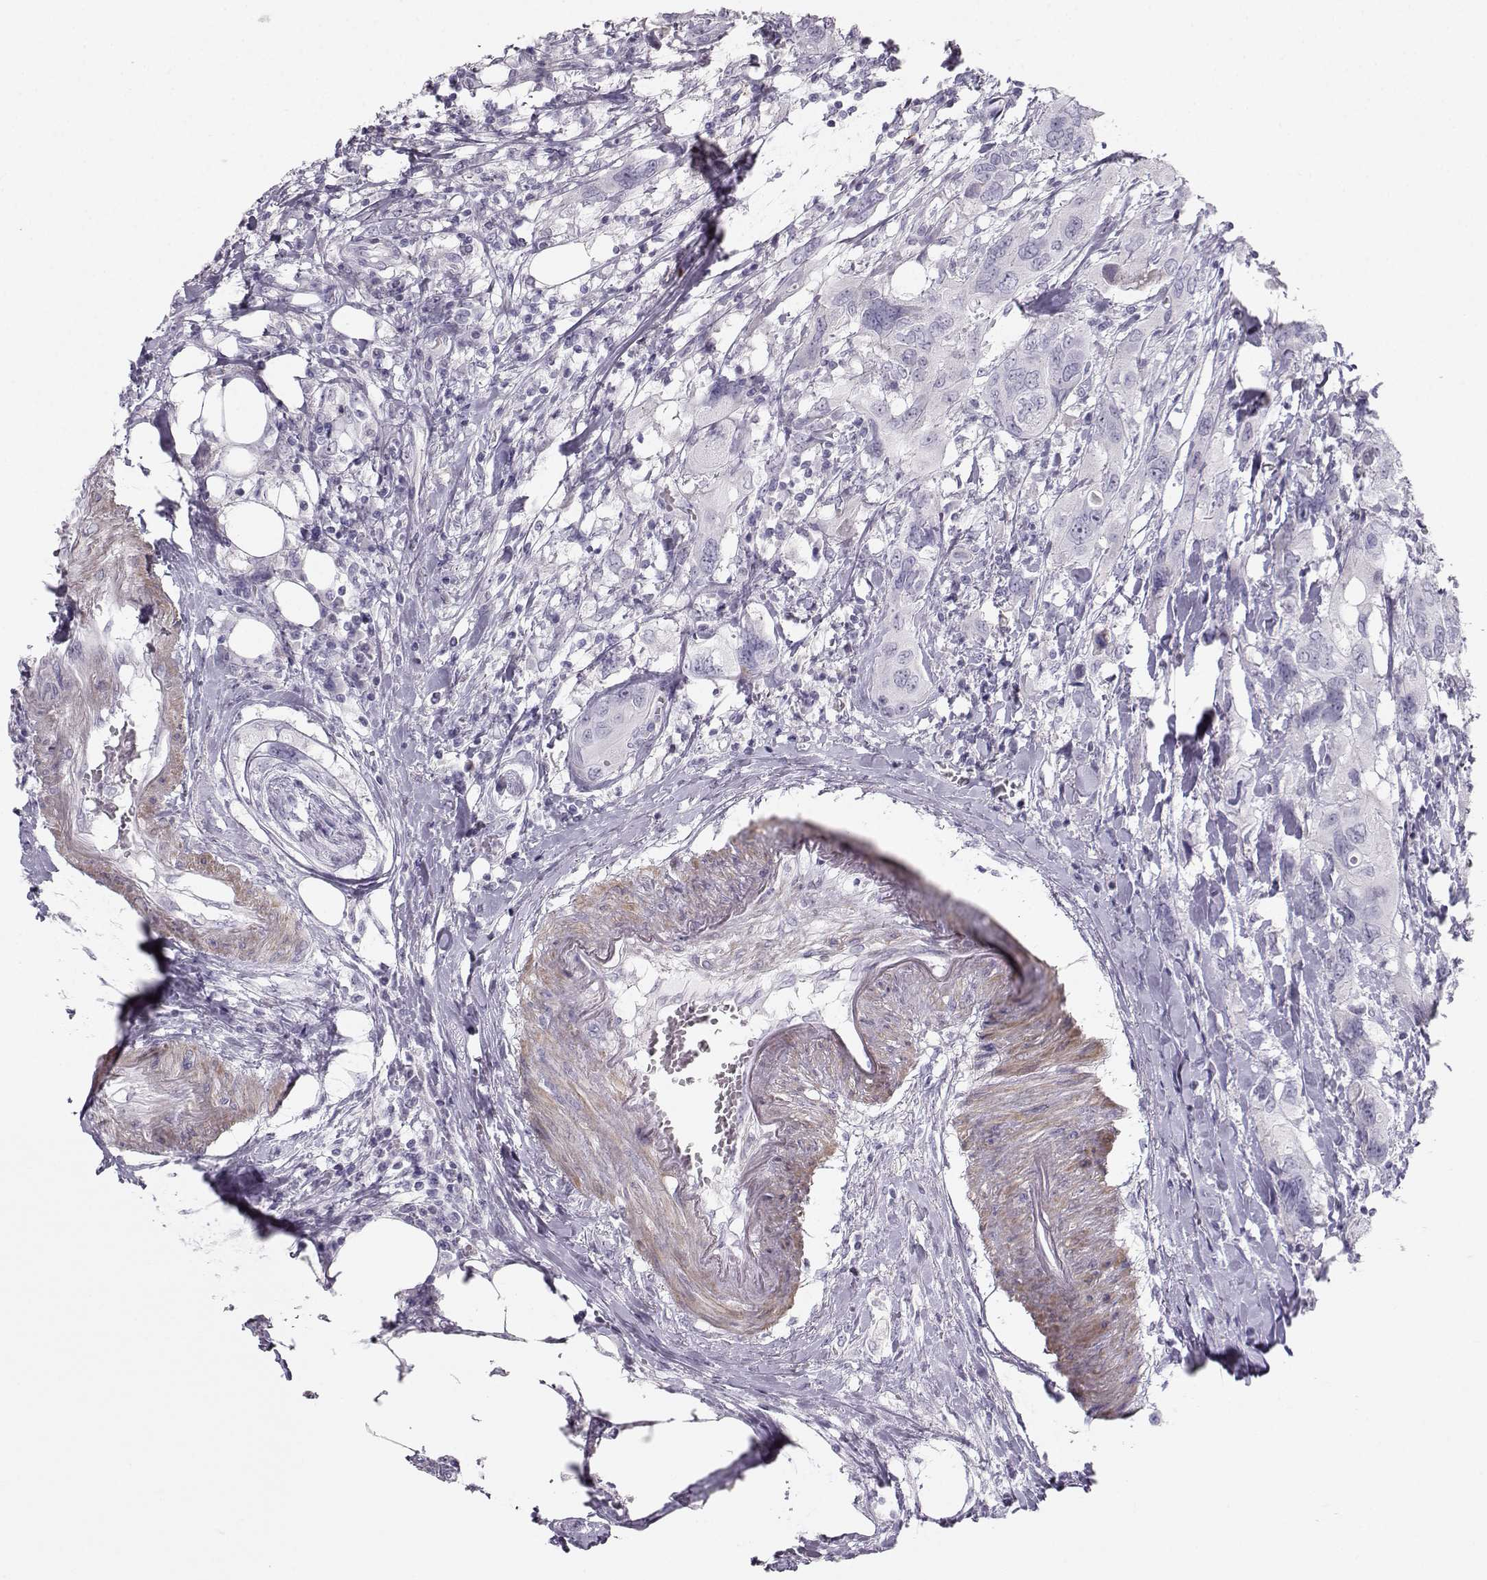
{"staining": {"intensity": "negative", "quantity": "none", "location": "none"}, "tissue": "urothelial cancer", "cell_type": "Tumor cells", "image_type": "cancer", "snomed": [{"axis": "morphology", "description": "Urothelial carcinoma, NOS"}, {"axis": "morphology", "description": "Urothelial carcinoma, High grade"}, {"axis": "topography", "description": "Urinary bladder"}], "caption": "Tumor cells show no significant protein staining in transitional cell carcinoma.", "gene": "CASR", "patient": {"sex": "male", "age": 63}}